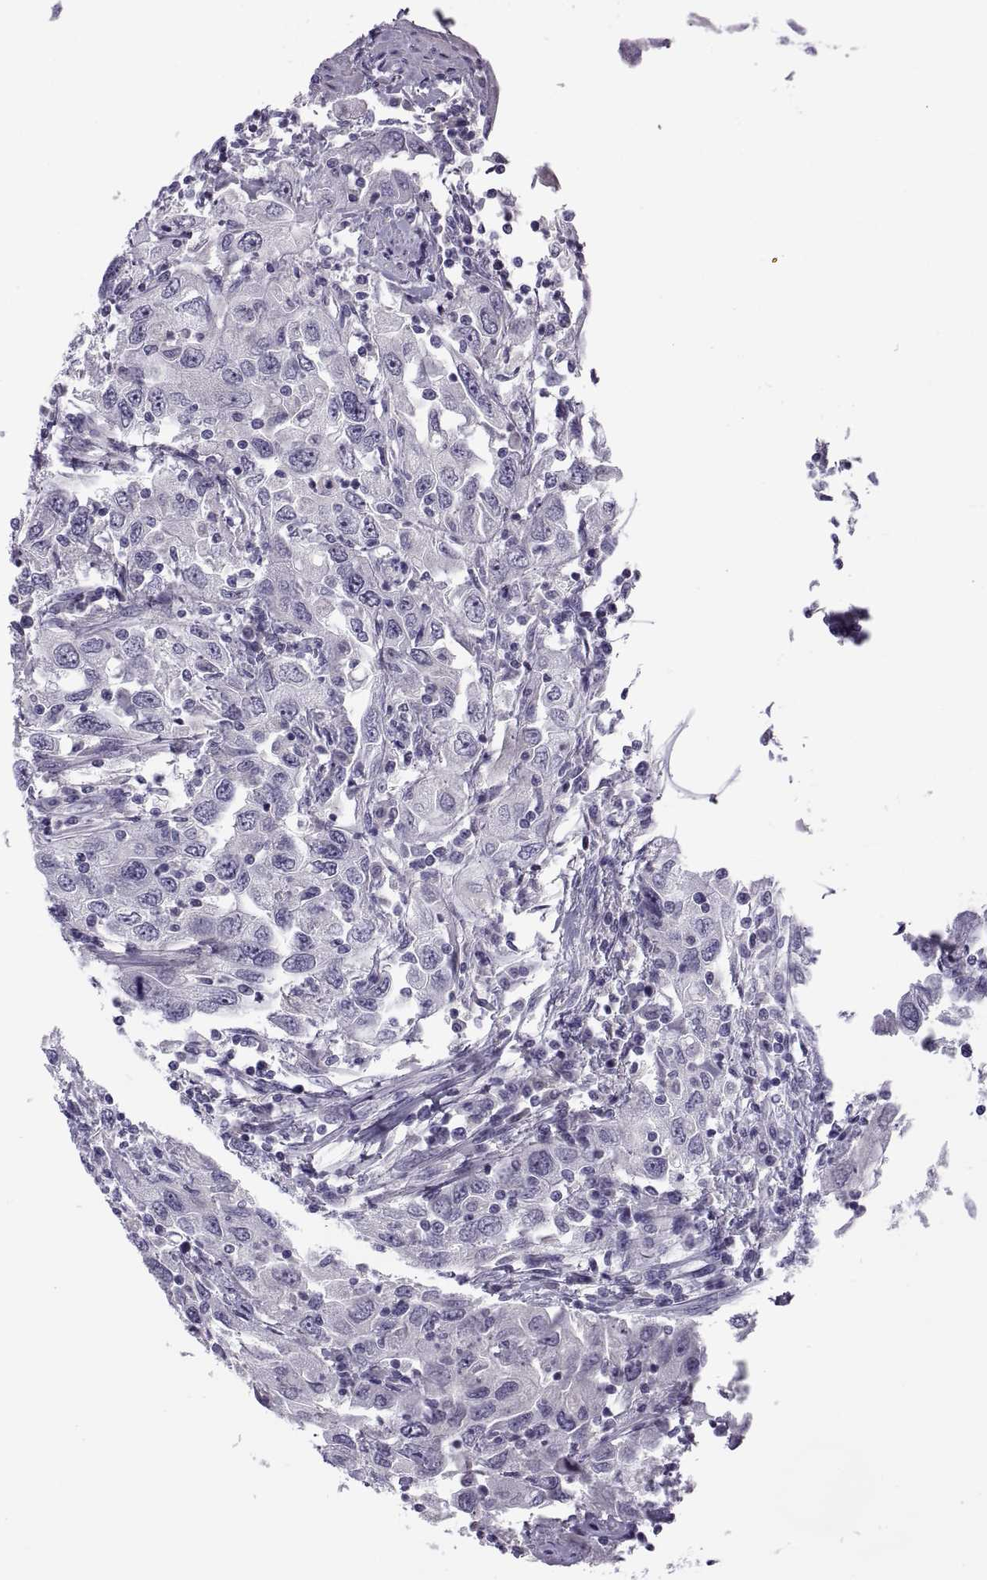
{"staining": {"intensity": "negative", "quantity": "none", "location": "none"}, "tissue": "urothelial cancer", "cell_type": "Tumor cells", "image_type": "cancer", "snomed": [{"axis": "morphology", "description": "Urothelial carcinoma, High grade"}, {"axis": "topography", "description": "Urinary bladder"}], "caption": "Tumor cells are negative for brown protein staining in urothelial carcinoma (high-grade).", "gene": "MAGEB1", "patient": {"sex": "male", "age": 76}}